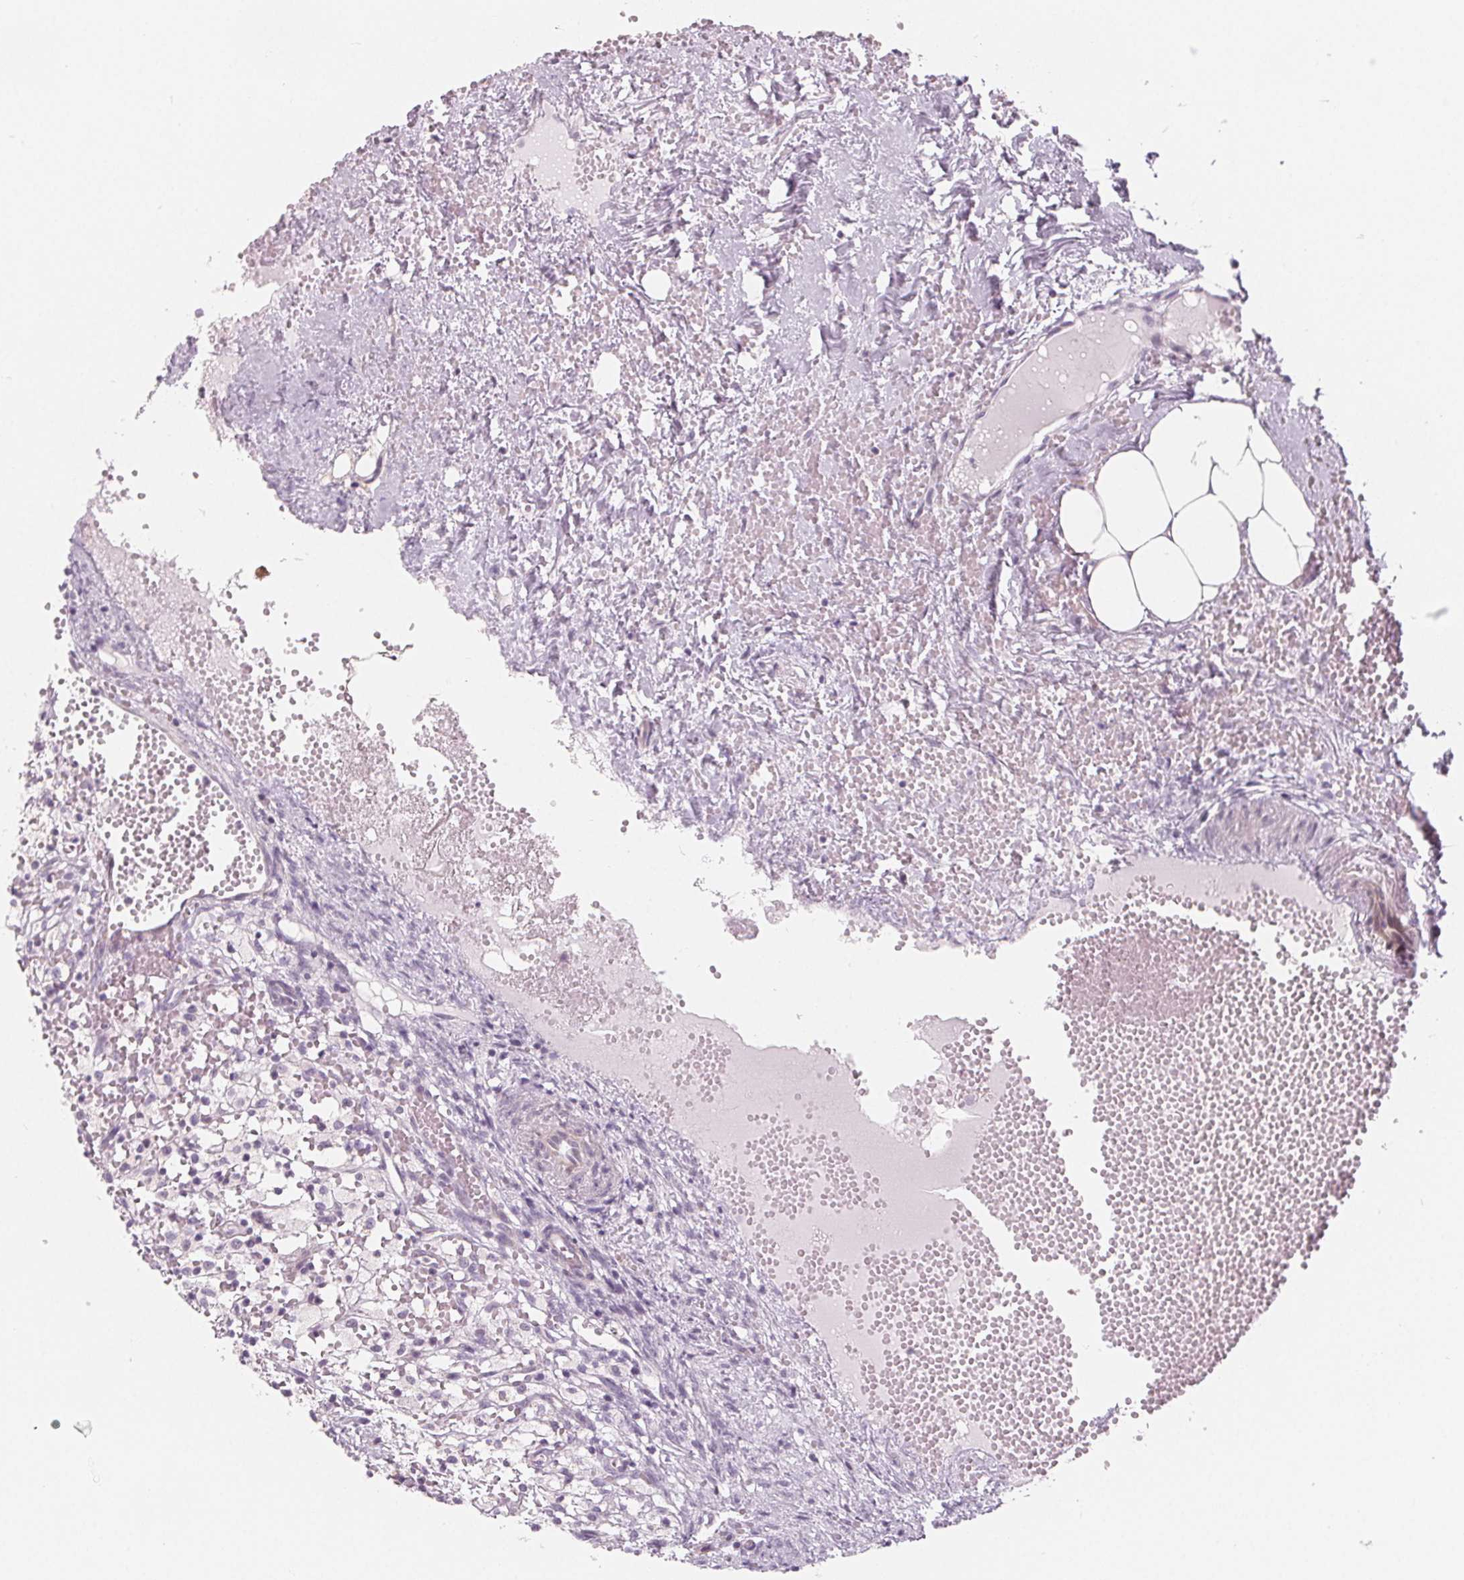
{"staining": {"intensity": "negative", "quantity": "none", "location": "none"}, "tissue": "ovary", "cell_type": "Ovarian stroma cells", "image_type": "normal", "snomed": [{"axis": "morphology", "description": "Normal tissue, NOS"}, {"axis": "topography", "description": "Ovary"}], "caption": "Ovary stained for a protein using IHC shows no staining ovarian stroma cells.", "gene": "NUP210L", "patient": {"sex": "female", "age": 46}}